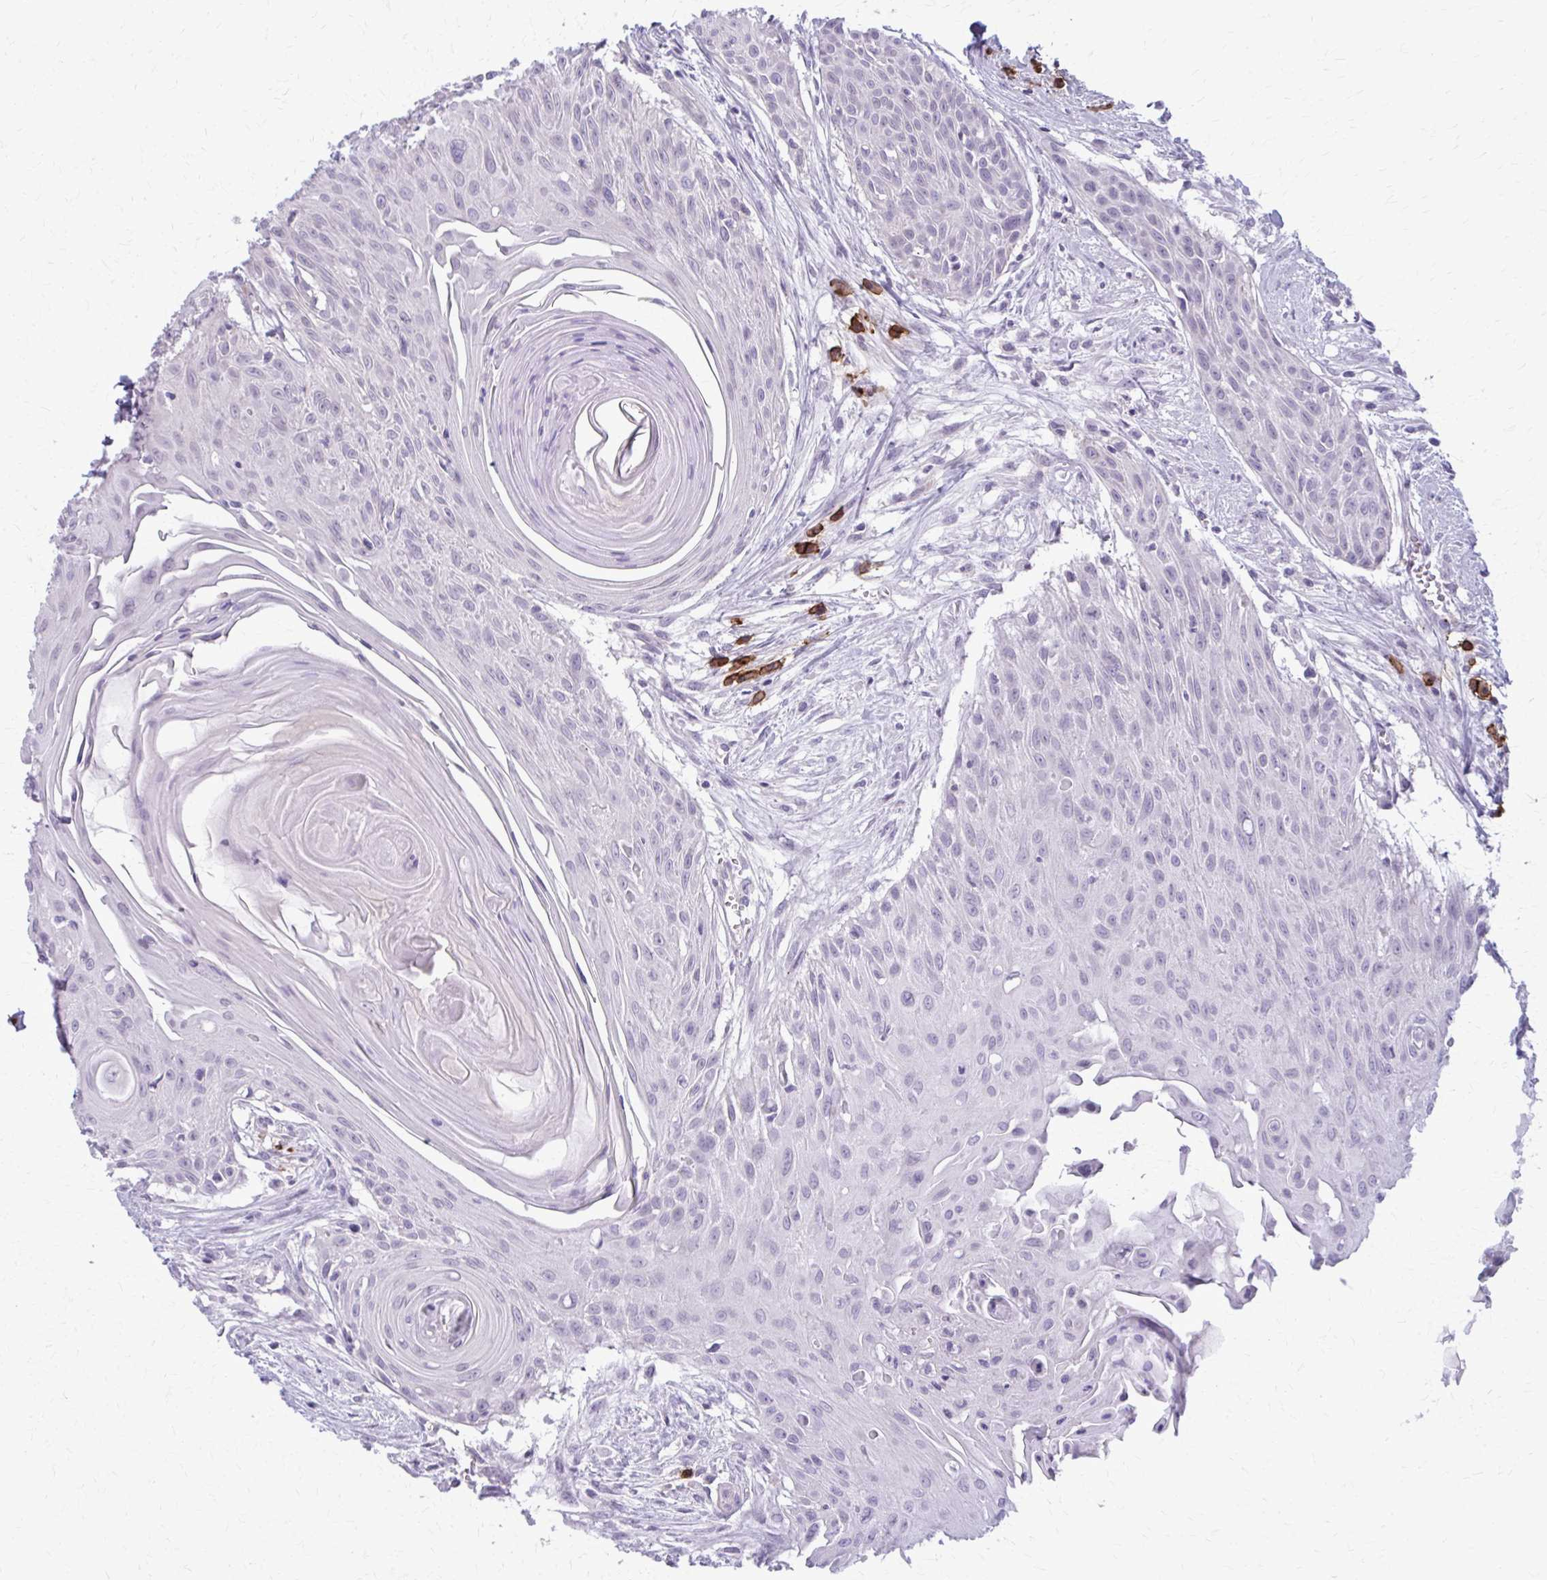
{"staining": {"intensity": "negative", "quantity": "none", "location": "none"}, "tissue": "head and neck cancer", "cell_type": "Tumor cells", "image_type": "cancer", "snomed": [{"axis": "morphology", "description": "Squamous cell carcinoma, NOS"}, {"axis": "topography", "description": "Lymph node"}, {"axis": "topography", "description": "Salivary gland"}, {"axis": "topography", "description": "Head-Neck"}], "caption": "High magnification brightfield microscopy of head and neck squamous cell carcinoma stained with DAB (3,3'-diaminobenzidine) (brown) and counterstained with hematoxylin (blue): tumor cells show no significant staining.", "gene": "CD38", "patient": {"sex": "female", "age": 74}}